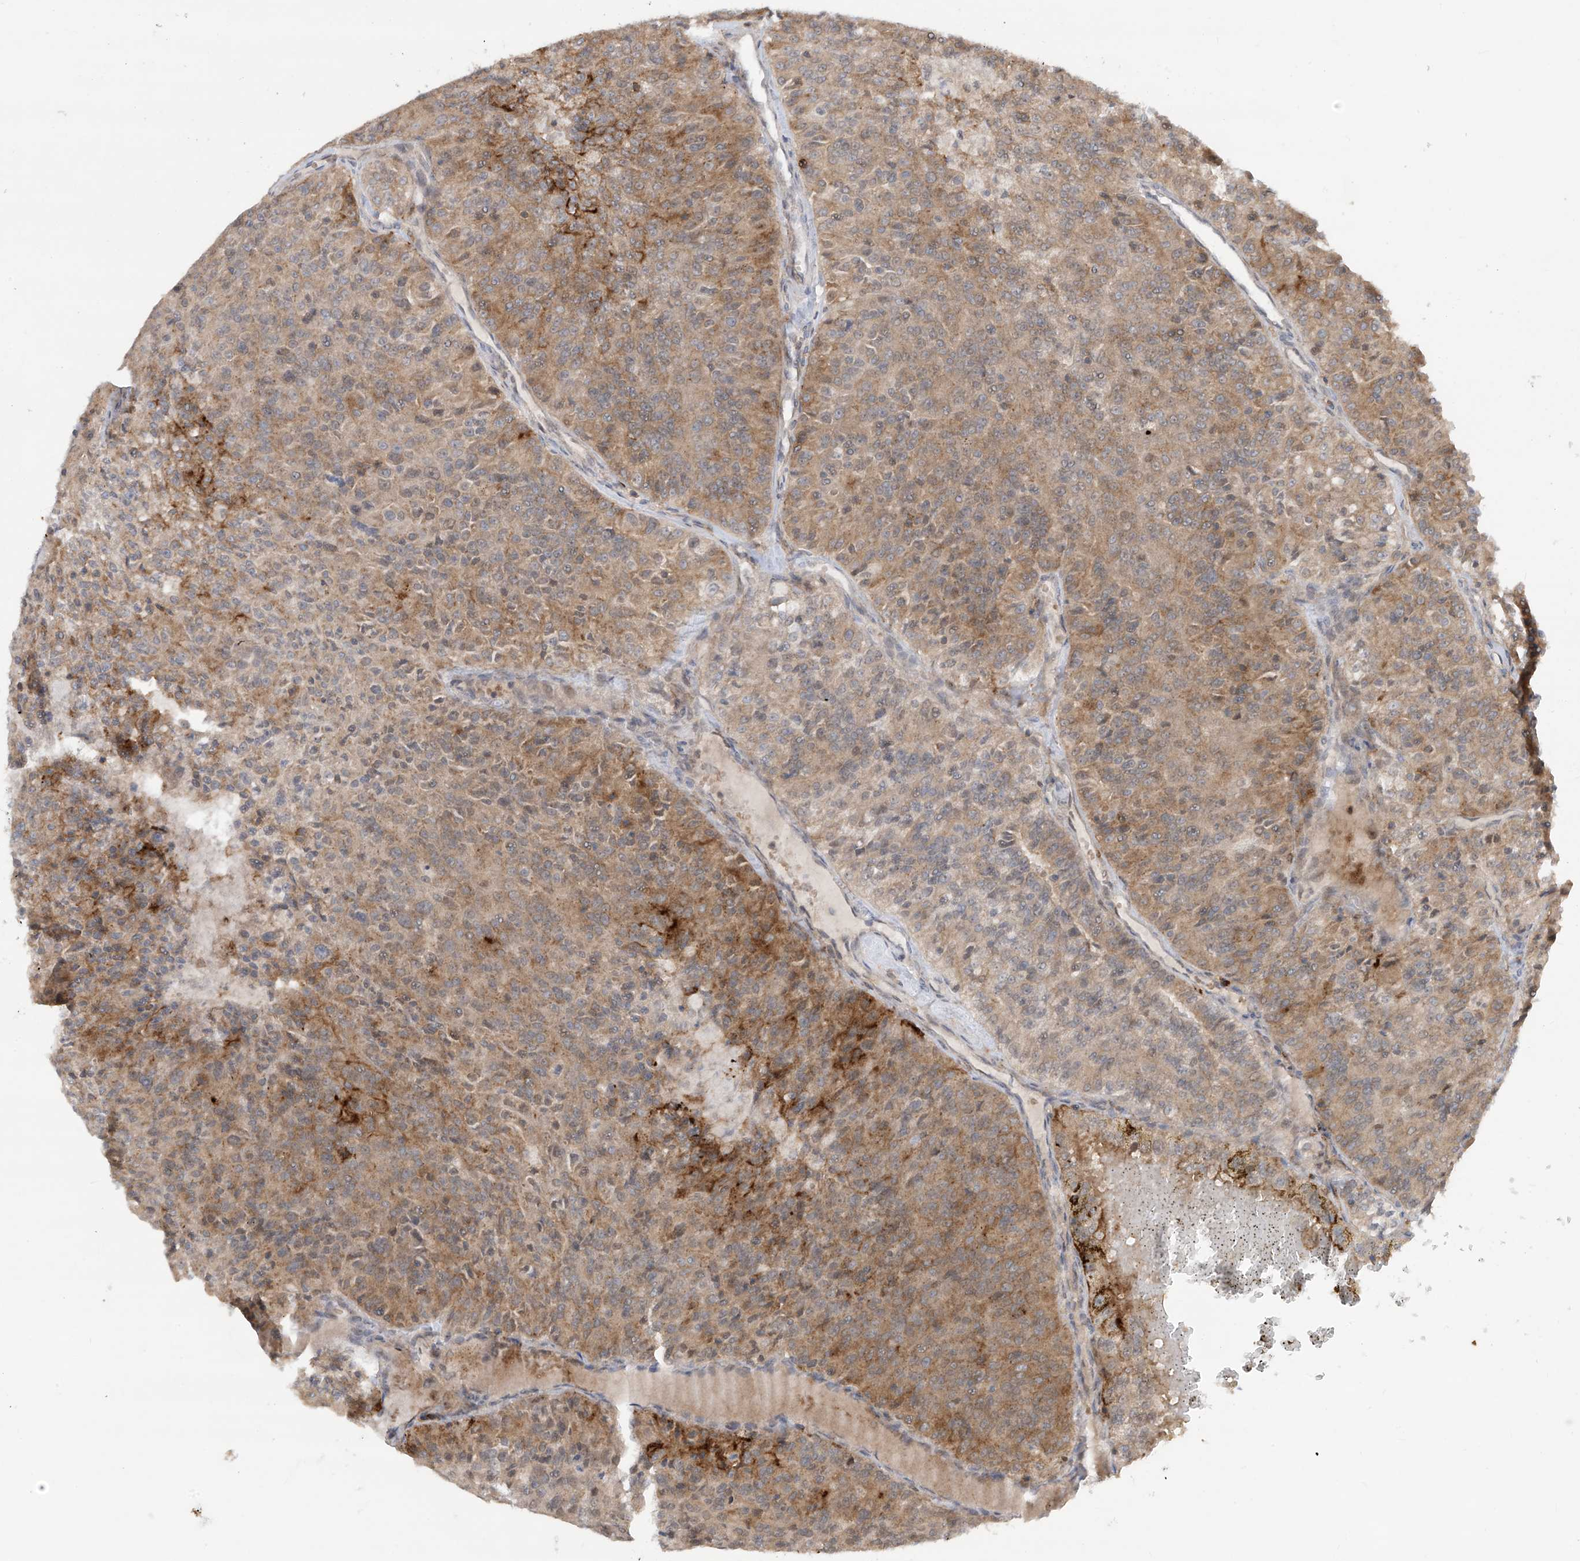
{"staining": {"intensity": "moderate", "quantity": ">75%", "location": "cytoplasmic/membranous"}, "tissue": "renal cancer", "cell_type": "Tumor cells", "image_type": "cancer", "snomed": [{"axis": "morphology", "description": "Adenocarcinoma, NOS"}, {"axis": "topography", "description": "Kidney"}], "caption": "Approximately >75% of tumor cells in human renal cancer (adenocarcinoma) display moderate cytoplasmic/membranous protein staining as visualized by brown immunohistochemical staining.", "gene": "LAGE3", "patient": {"sex": "female", "age": 63}}